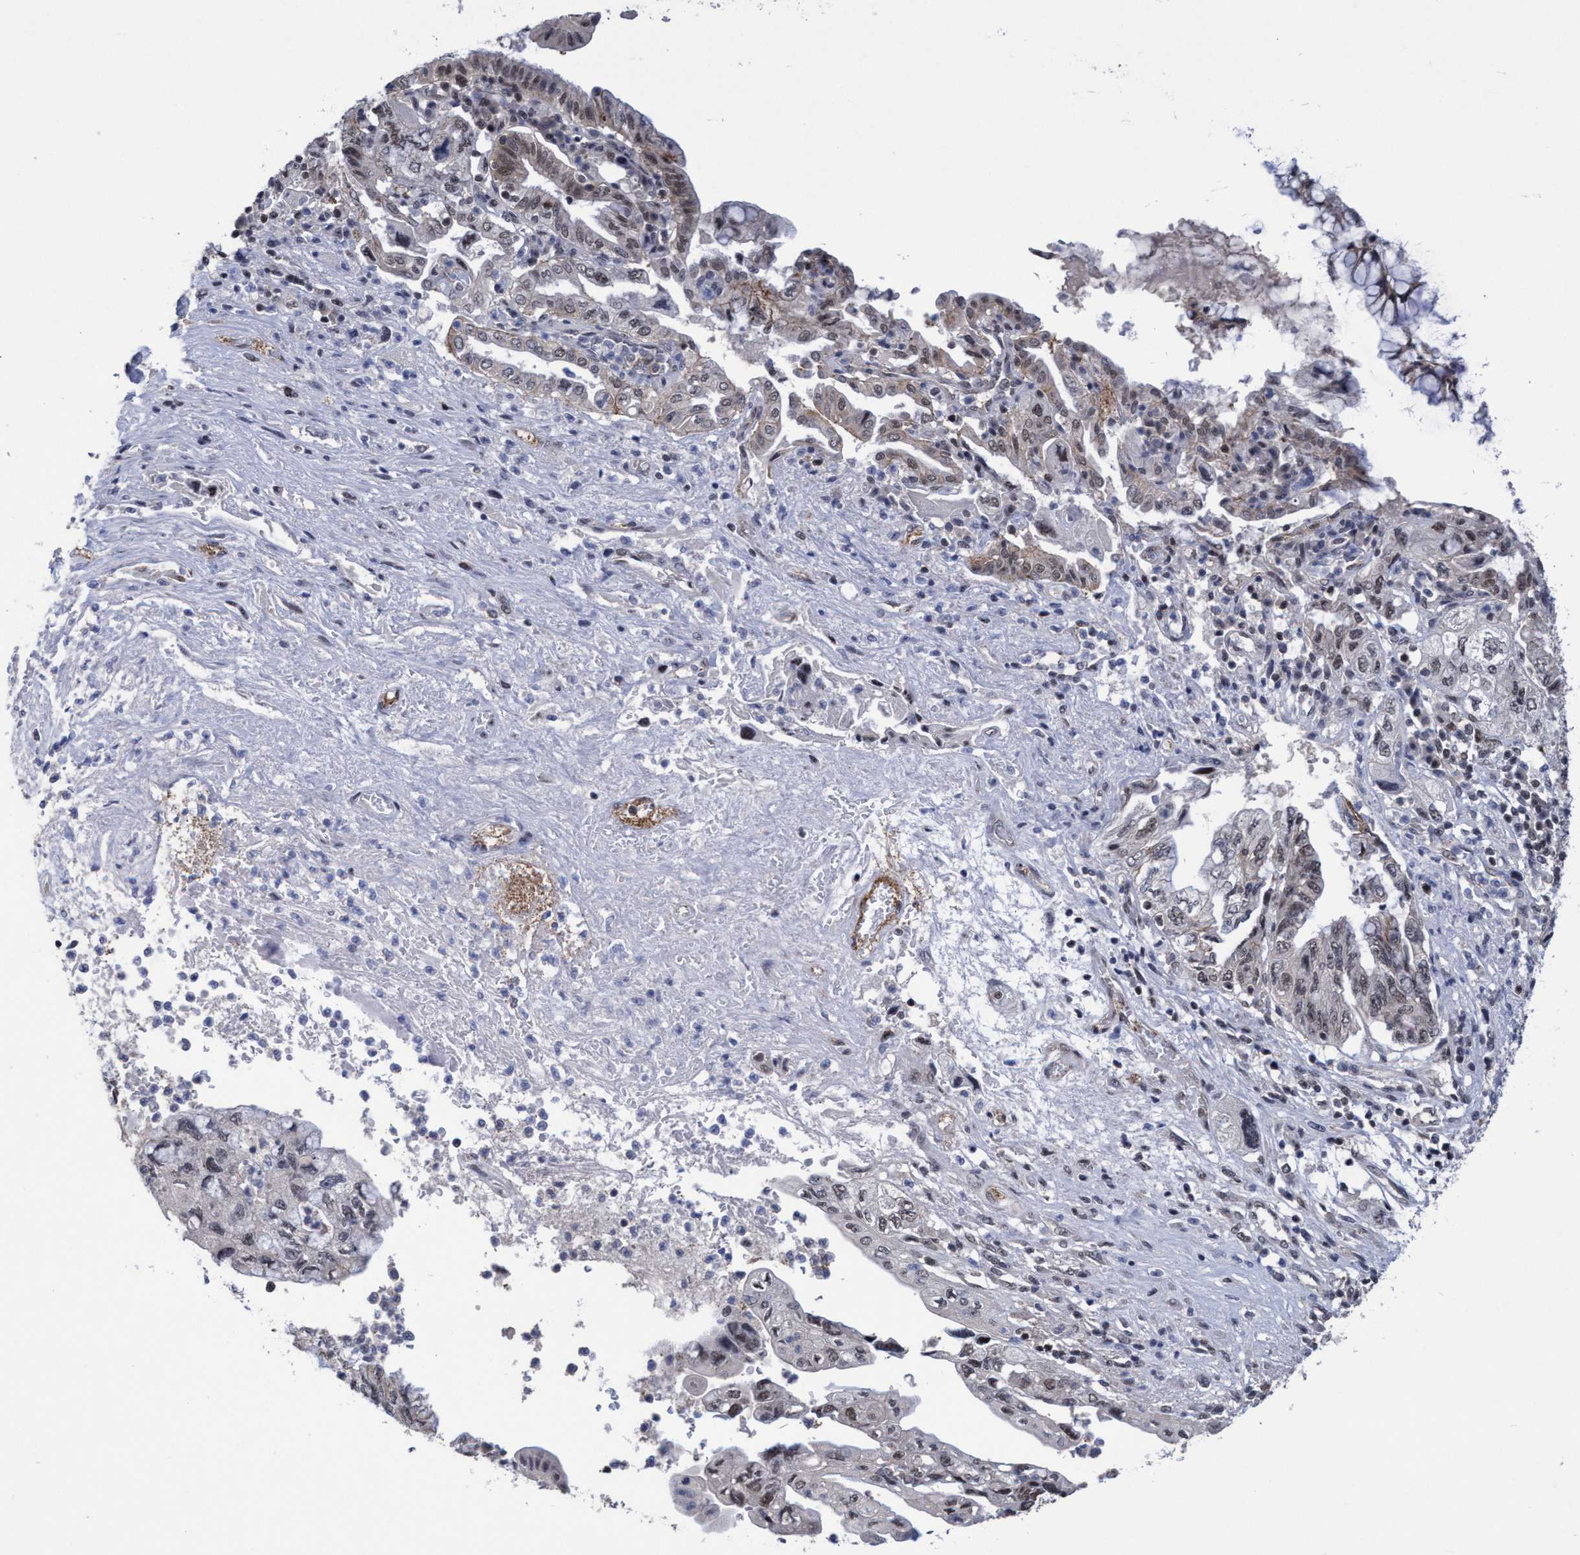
{"staining": {"intensity": "weak", "quantity": "25%-75%", "location": "nuclear"}, "tissue": "pancreatic cancer", "cell_type": "Tumor cells", "image_type": "cancer", "snomed": [{"axis": "morphology", "description": "Adenocarcinoma, NOS"}, {"axis": "topography", "description": "Pancreas"}], "caption": "Immunohistochemical staining of human pancreatic adenocarcinoma exhibits low levels of weak nuclear positivity in about 25%-75% of tumor cells. (DAB IHC, brown staining for protein, blue staining for nuclei).", "gene": "C9orf78", "patient": {"sex": "female", "age": 73}}